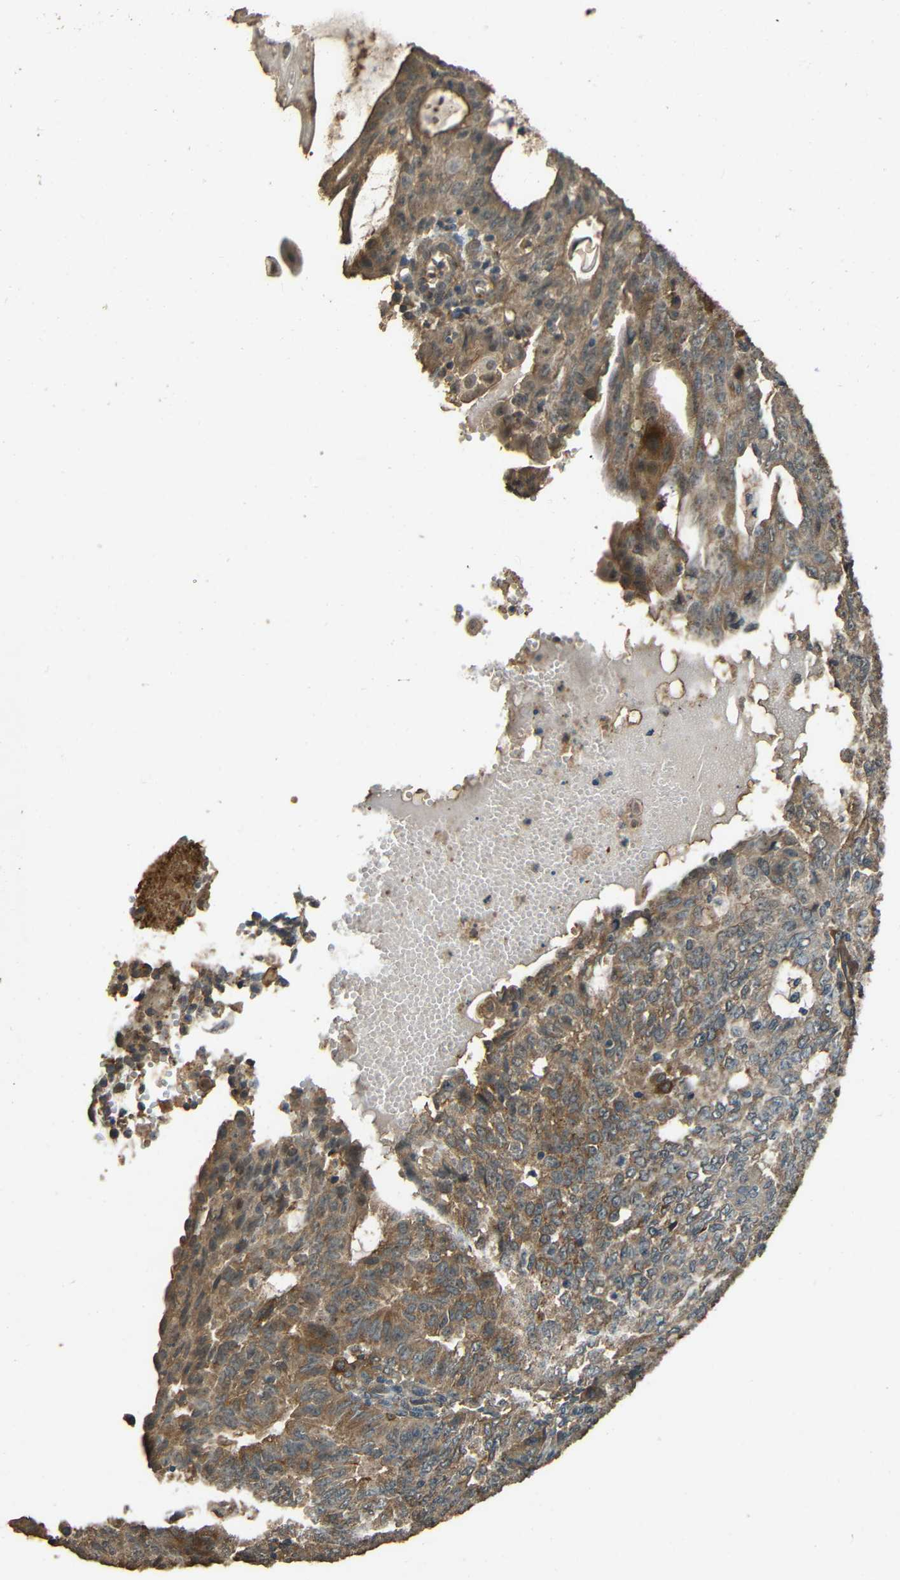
{"staining": {"intensity": "moderate", "quantity": ">75%", "location": "cytoplasmic/membranous"}, "tissue": "endometrial cancer", "cell_type": "Tumor cells", "image_type": "cancer", "snomed": [{"axis": "morphology", "description": "Adenocarcinoma, NOS"}, {"axis": "topography", "description": "Endometrium"}], "caption": "Immunohistochemical staining of human endometrial cancer exhibits medium levels of moderate cytoplasmic/membranous expression in about >75% of tumor cells.", "gene": "PDE5A", "patient": {"sex": "female", "age": 32}}